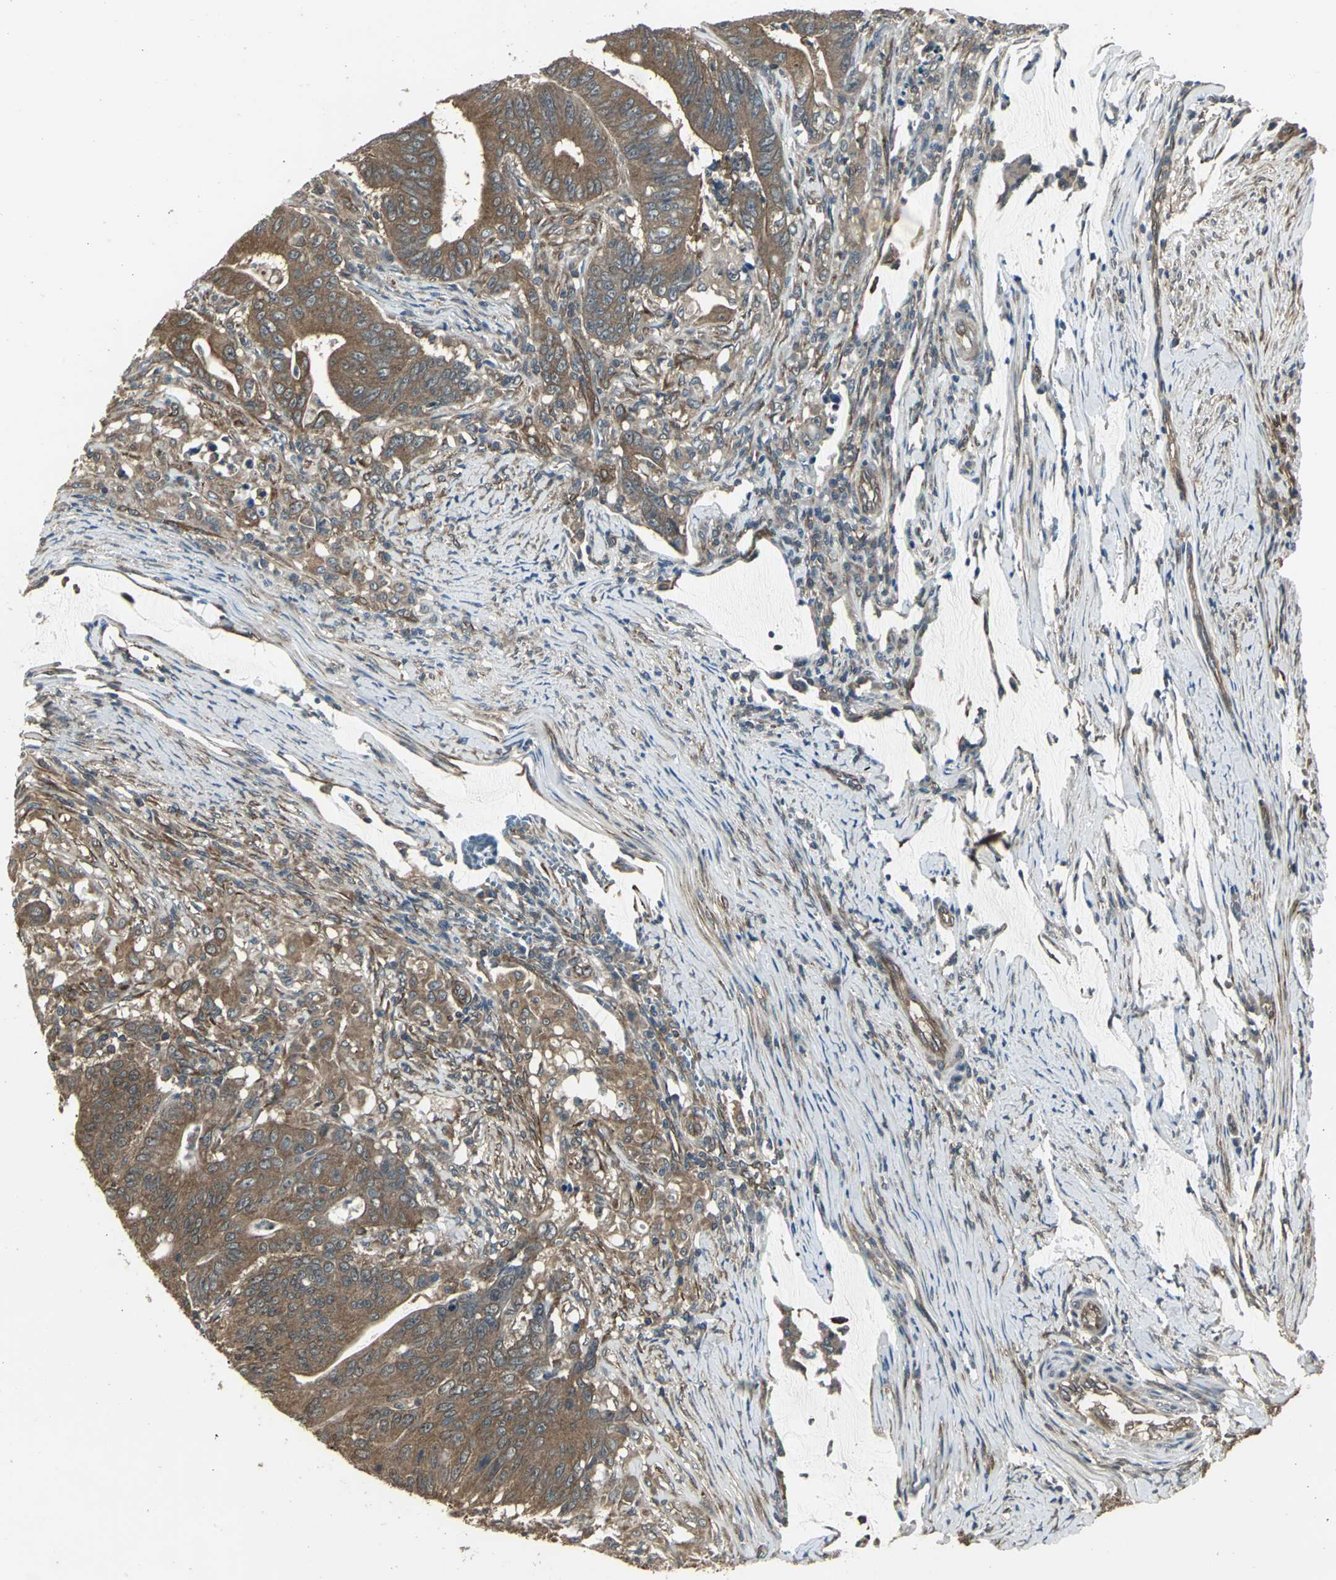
{"staining": {"intensity": "moderate", "quantity": ">75%", "location": "cytoplasmic/membranous"}, "tissue": "colorectal cancer", "cell_type": "Tumor cells", "image_type": "cancer", "snomed": [{"axis": "morphology", "description": "Adenocarcinoma, NOS"}, {"axis": "topography", "description": "Colon"}], "caption": "Immunohistochemistry staining of colorectal cancer, which reveals medium levels of moderate cytoplasmic/membranous expression in approximately >75% of tumor cells indicating moderate cytoplasmic/membranous protein expression. The staining was performed using DAB (3,3'-diaminobenzidine) (brown) for protein detection and nuclei were counterstained in hematoxylin (blue).", "gene": "PFDN1", "patient": {"sex": "male", "age": 45}}